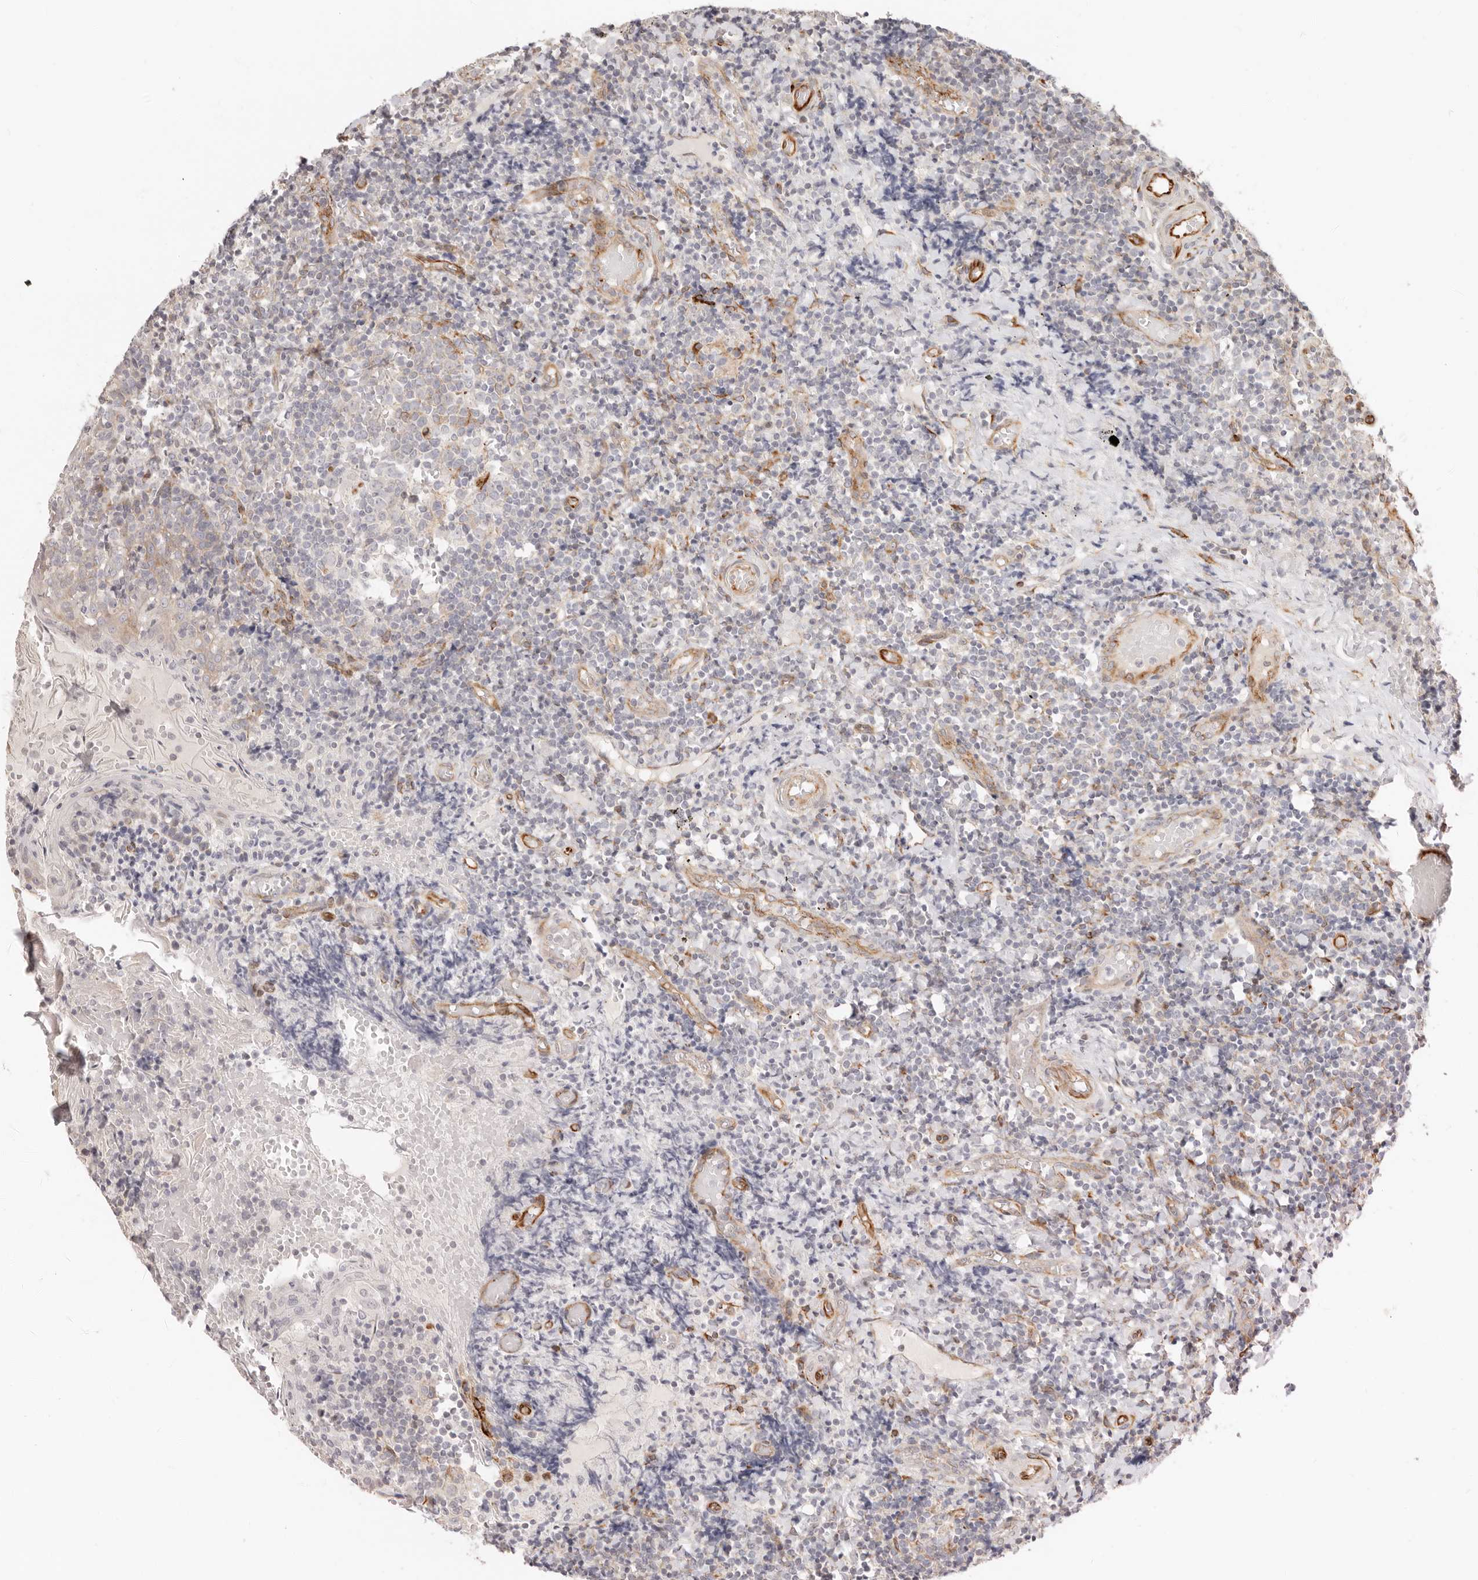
{"staining": {"intensity": "negative", "quantity": "none", "location": "none"}, "tissue": "tonsil", "cell_type": "Germinal center cells", "image_type": "normal", "snomed": [{"axis": "morphology", "description": "Normal tissue, NOS"}, {"axis": "topography", "description": "Tonsil"}], "caption": "Immunohistochemistry (IHC) of unremarkable tonsil shows no staining in germinal center cells. (Brightfield microscopy of DAB (3,3'-diaminobenzidine) immunohistochemistry at high magnification).", "gene": "SASS6", "patient": {"sex": "female", "age": 19}}